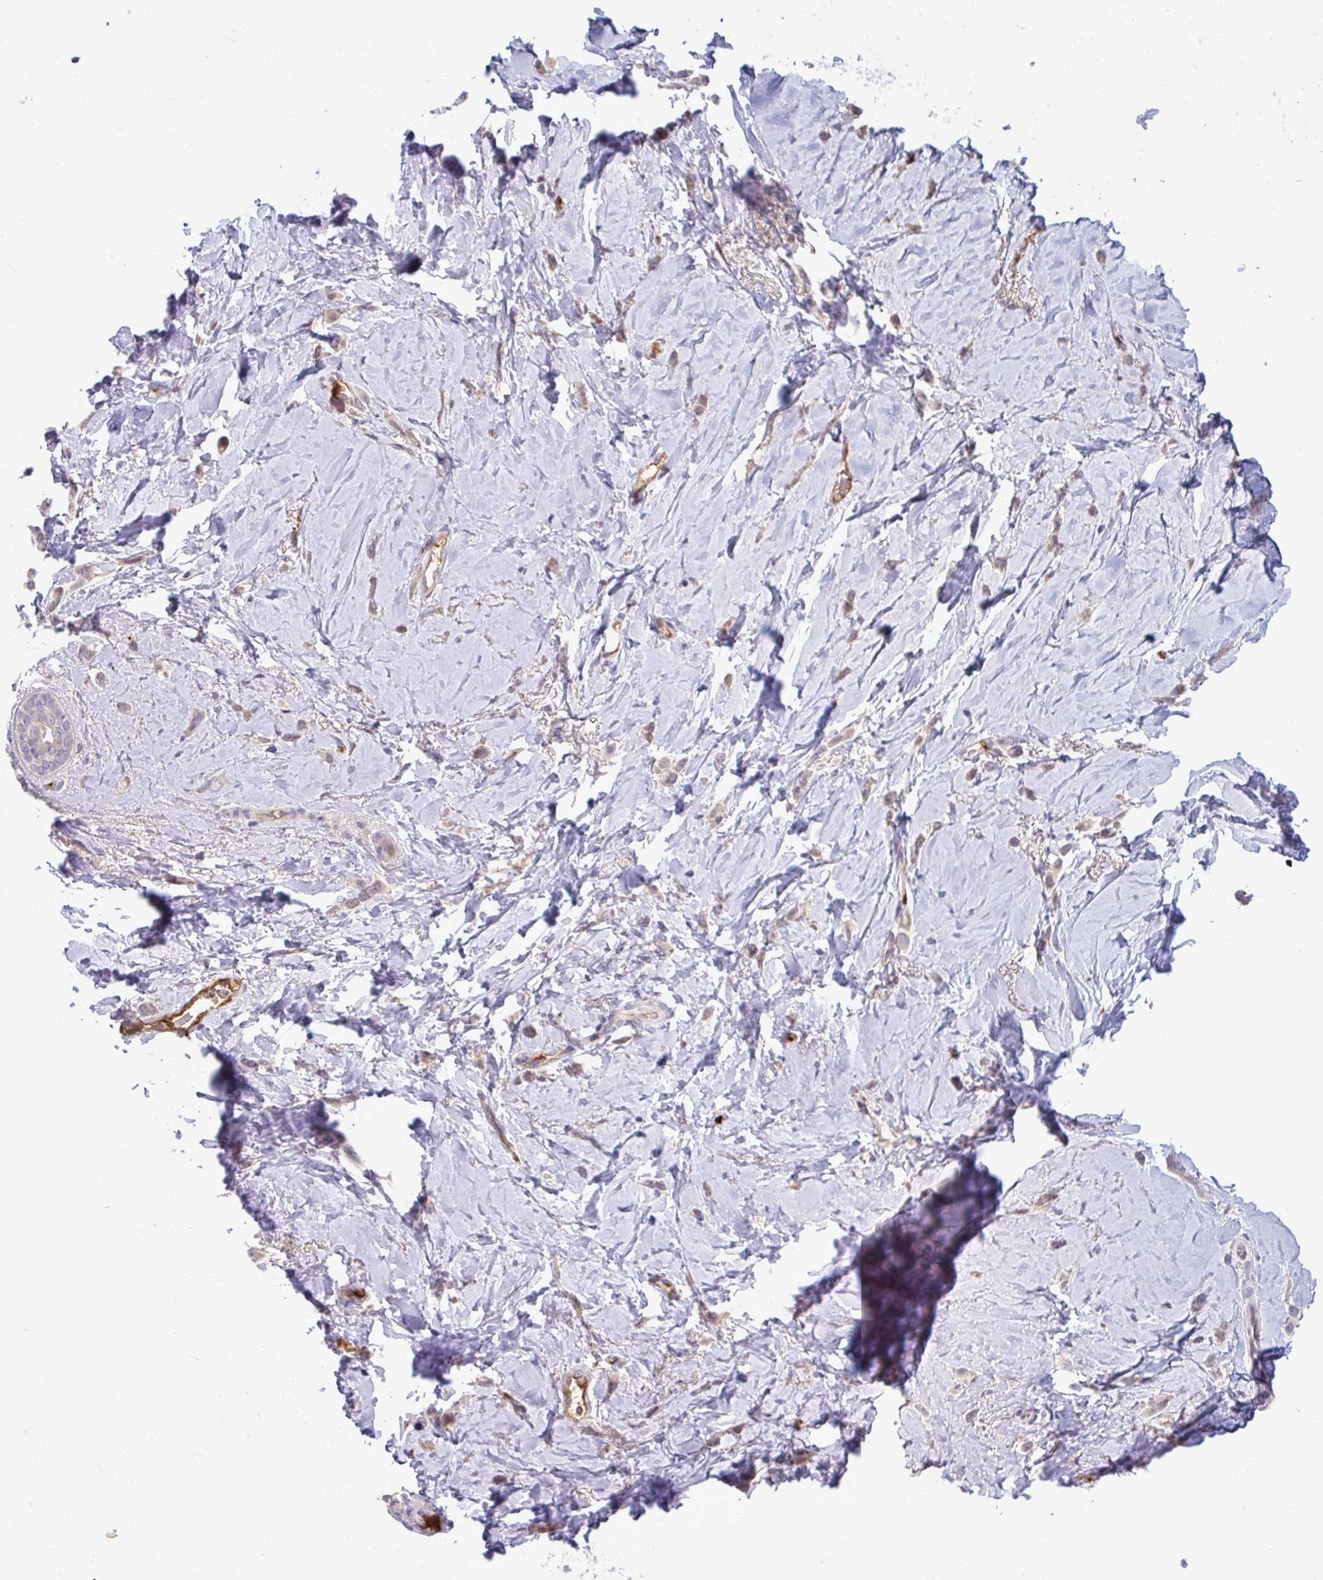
{"staining": {"intensity": "negative", "quantity": "none", "location": "none"}, "tissue": "breast cancer", "cell_type": "Tumor cells", "image_type": "cancer", "snomed": [{"axis": "morphology", "description": "Lobular carcinoma"}, {"axis": "topography", "description": "Breast"}], "caption": "The photomicrograph demonstrates no staining of tumor cells in breast cancer (lobular carcinoma). (DAB immunohistochemistry (IHC) visualized using brightfield microscopy, high magnification).", "gene": "MCRIP2", "patient": {"sex": "female", "age": 66}}